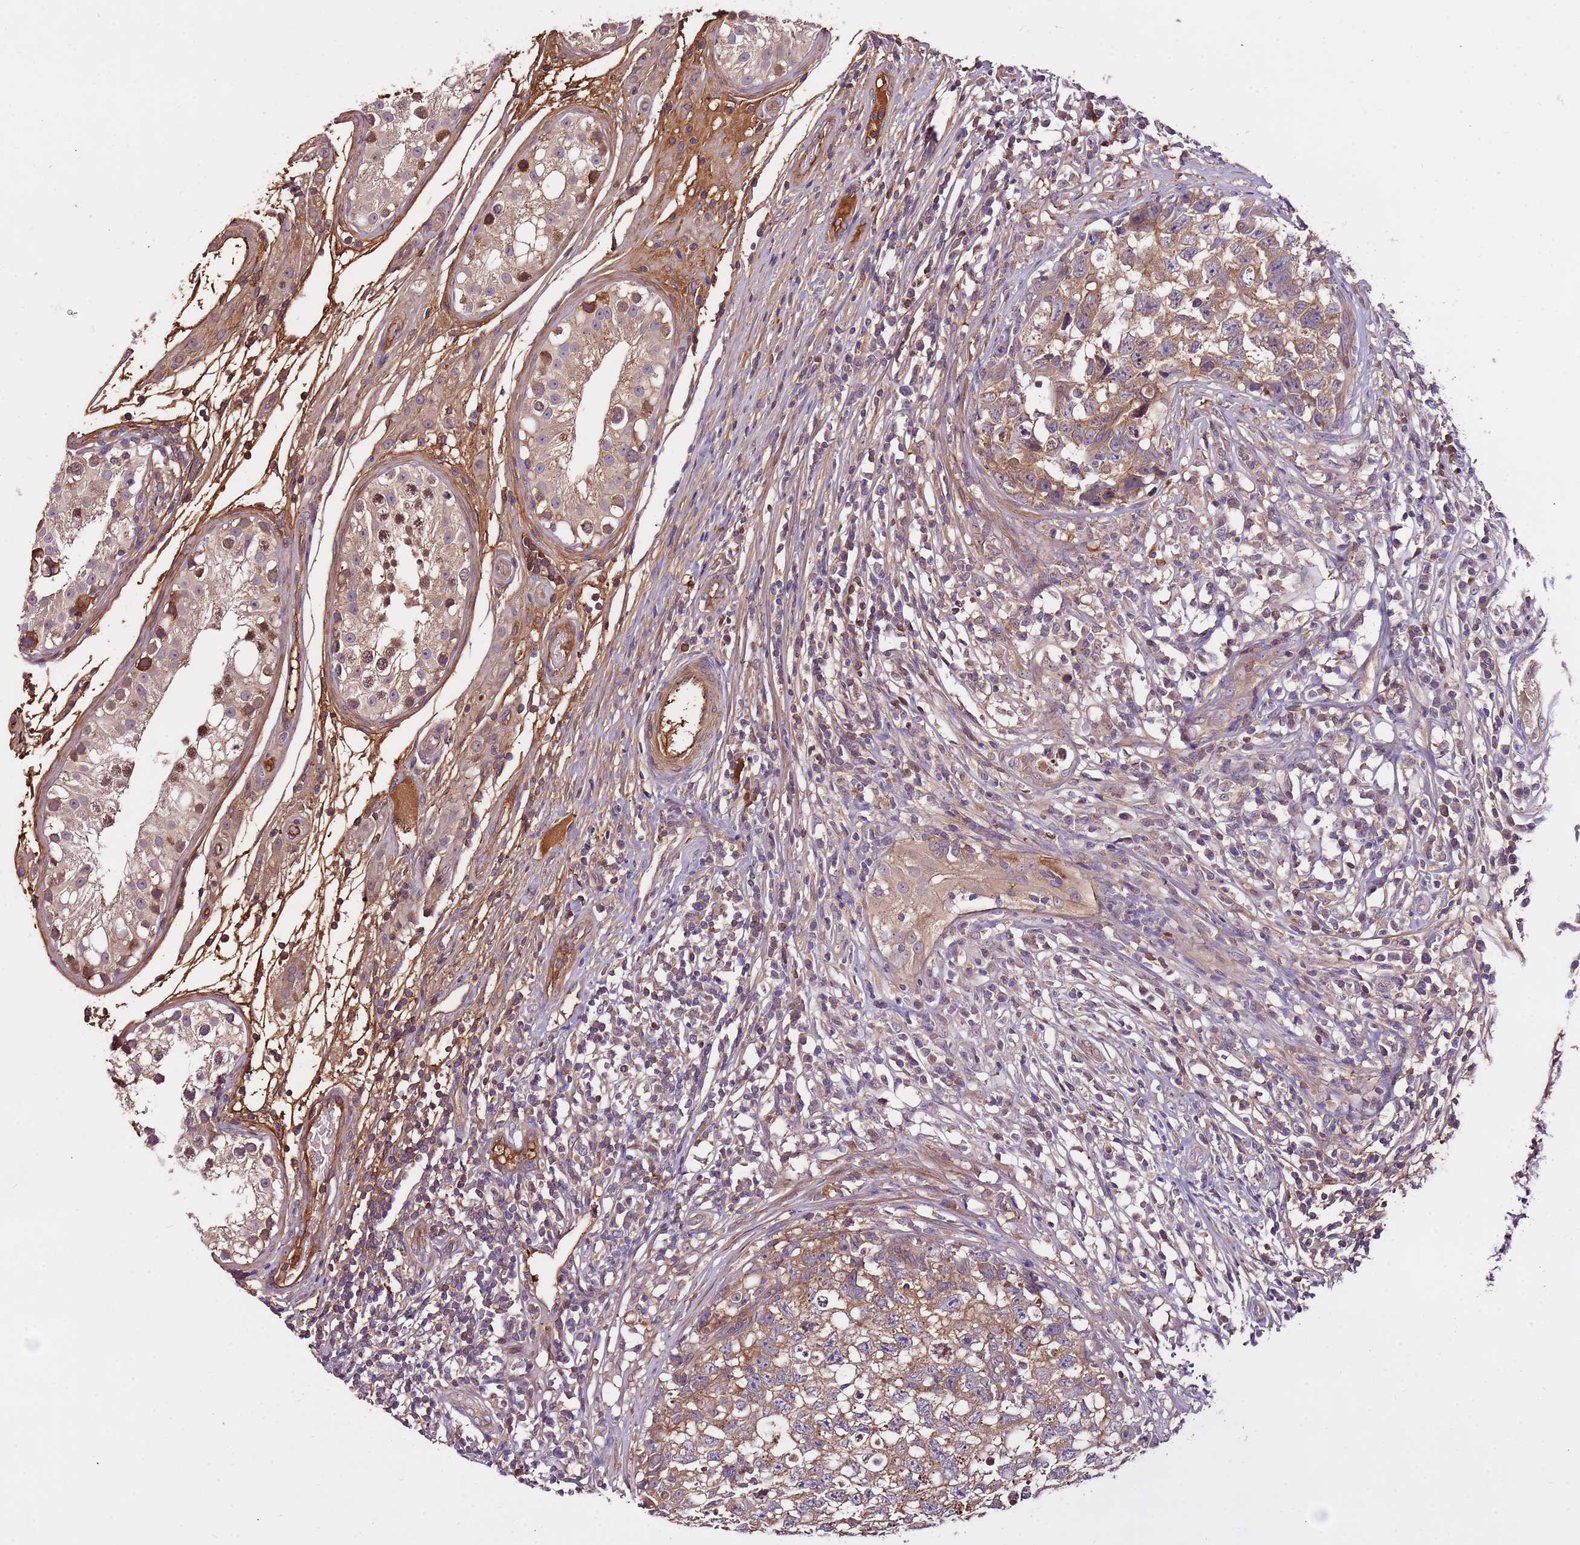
{"staining": {"intensity": "moderate", "quantity": ">75%", "location": "cytoplasmic/membranous"}, "tissue": "testis cancer", "cell_type": "Tumor cells", "image_type": "cancer", "snomed": [{"axis": "morphology", "description": "Seminoma, NOS"}, {"axis": "morphology", "description": "Carcinoma, Embryonal, NOS"}, {"axis": "topography", "description": "Testis"}], "caption": "Testis embryonal carcinoma stained for a protein displays moderate cytoplasmic/membranous positivity in tumor cells.", "gene": "DENR", "patient": {"sex": "male", "age": 29}}